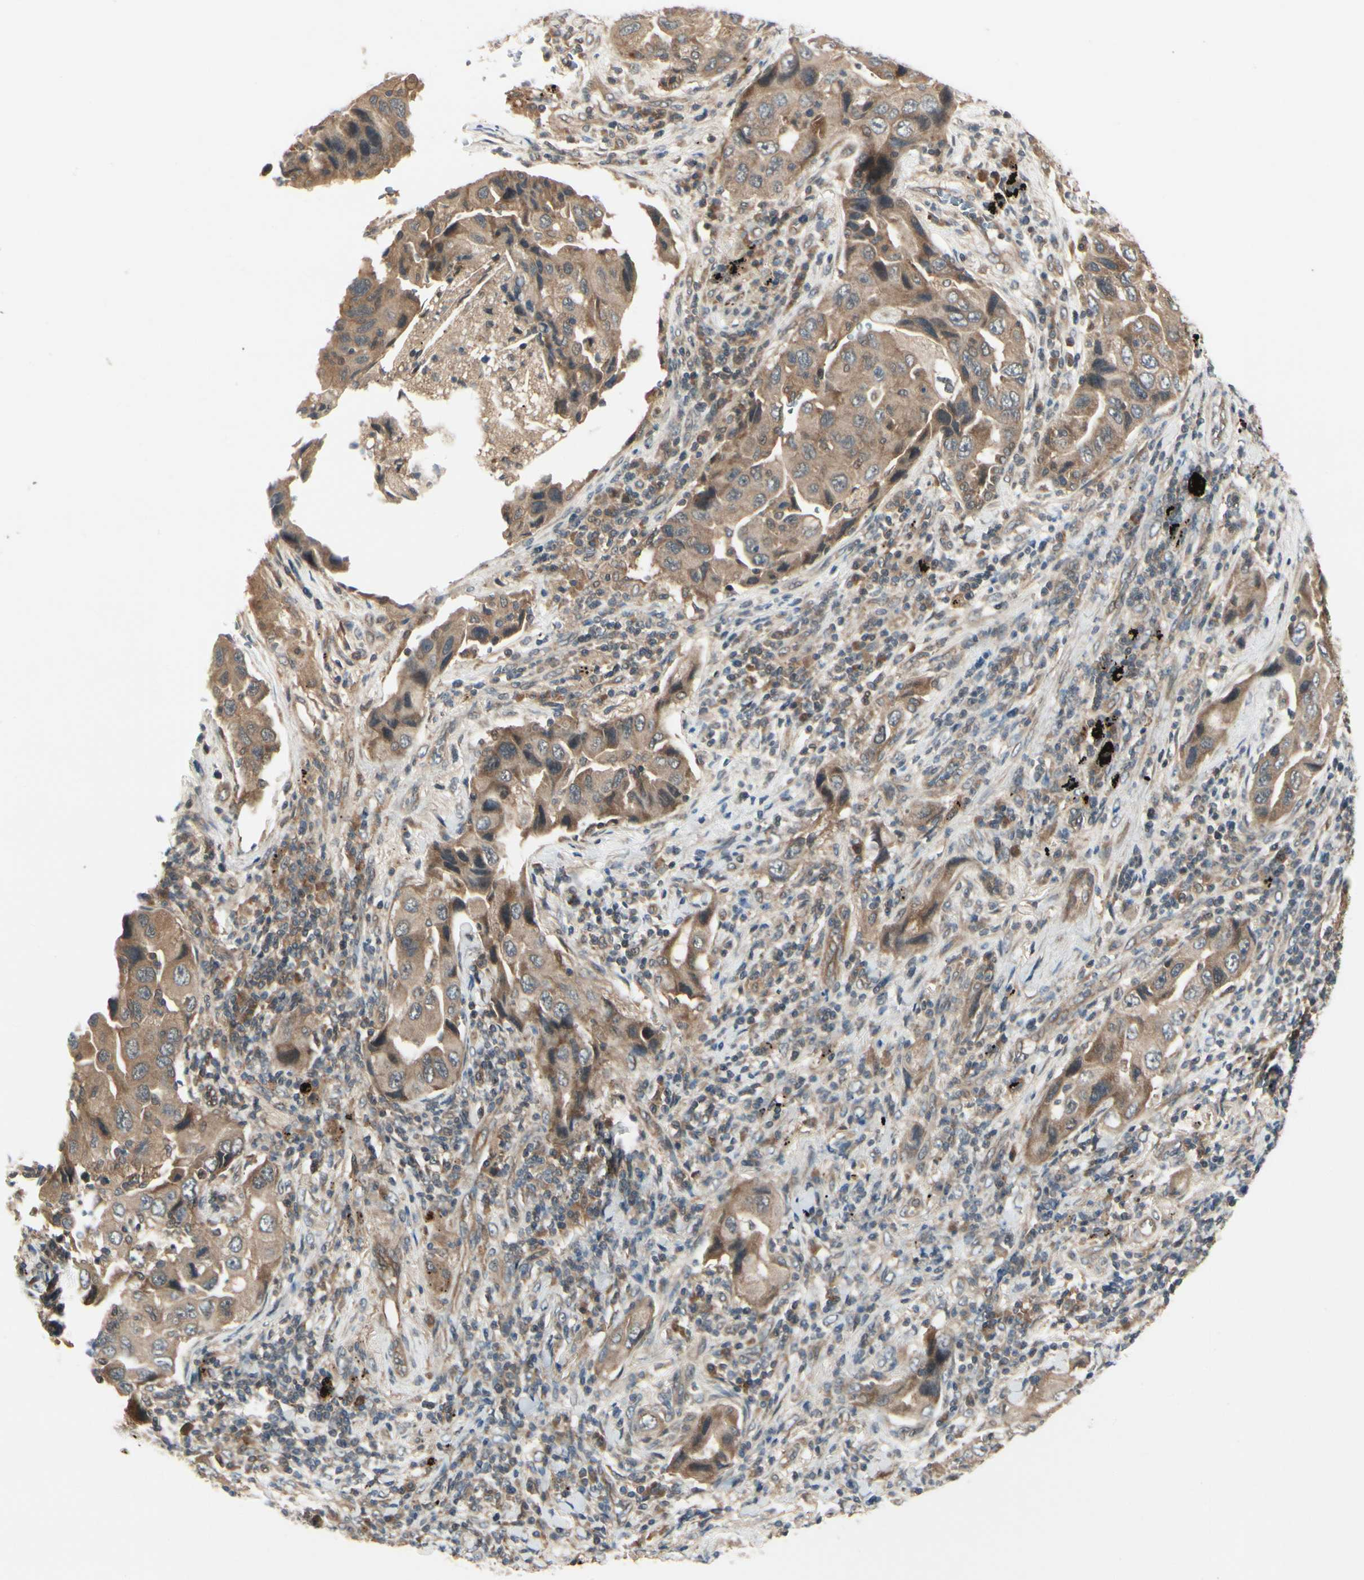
{"staining": {"intensity": "moderate", "quantity": ">75%", "location": "cytoplasmic/membranous"}, "tissue": "lung cancer", "cell_type": "Tumor cells", "image_type": "cancer", "snomed": [{"axis": "morphology", "description": "Adenocarcinoma, NOS"}, {"axis": "topography", "description": "Lung"}], "caption": "Lung cancer stained with a protein marker demonstrates moderate staining in tumor cells.", "gene": "RNF14", "patient": {"sex": "female", "age": 65}}